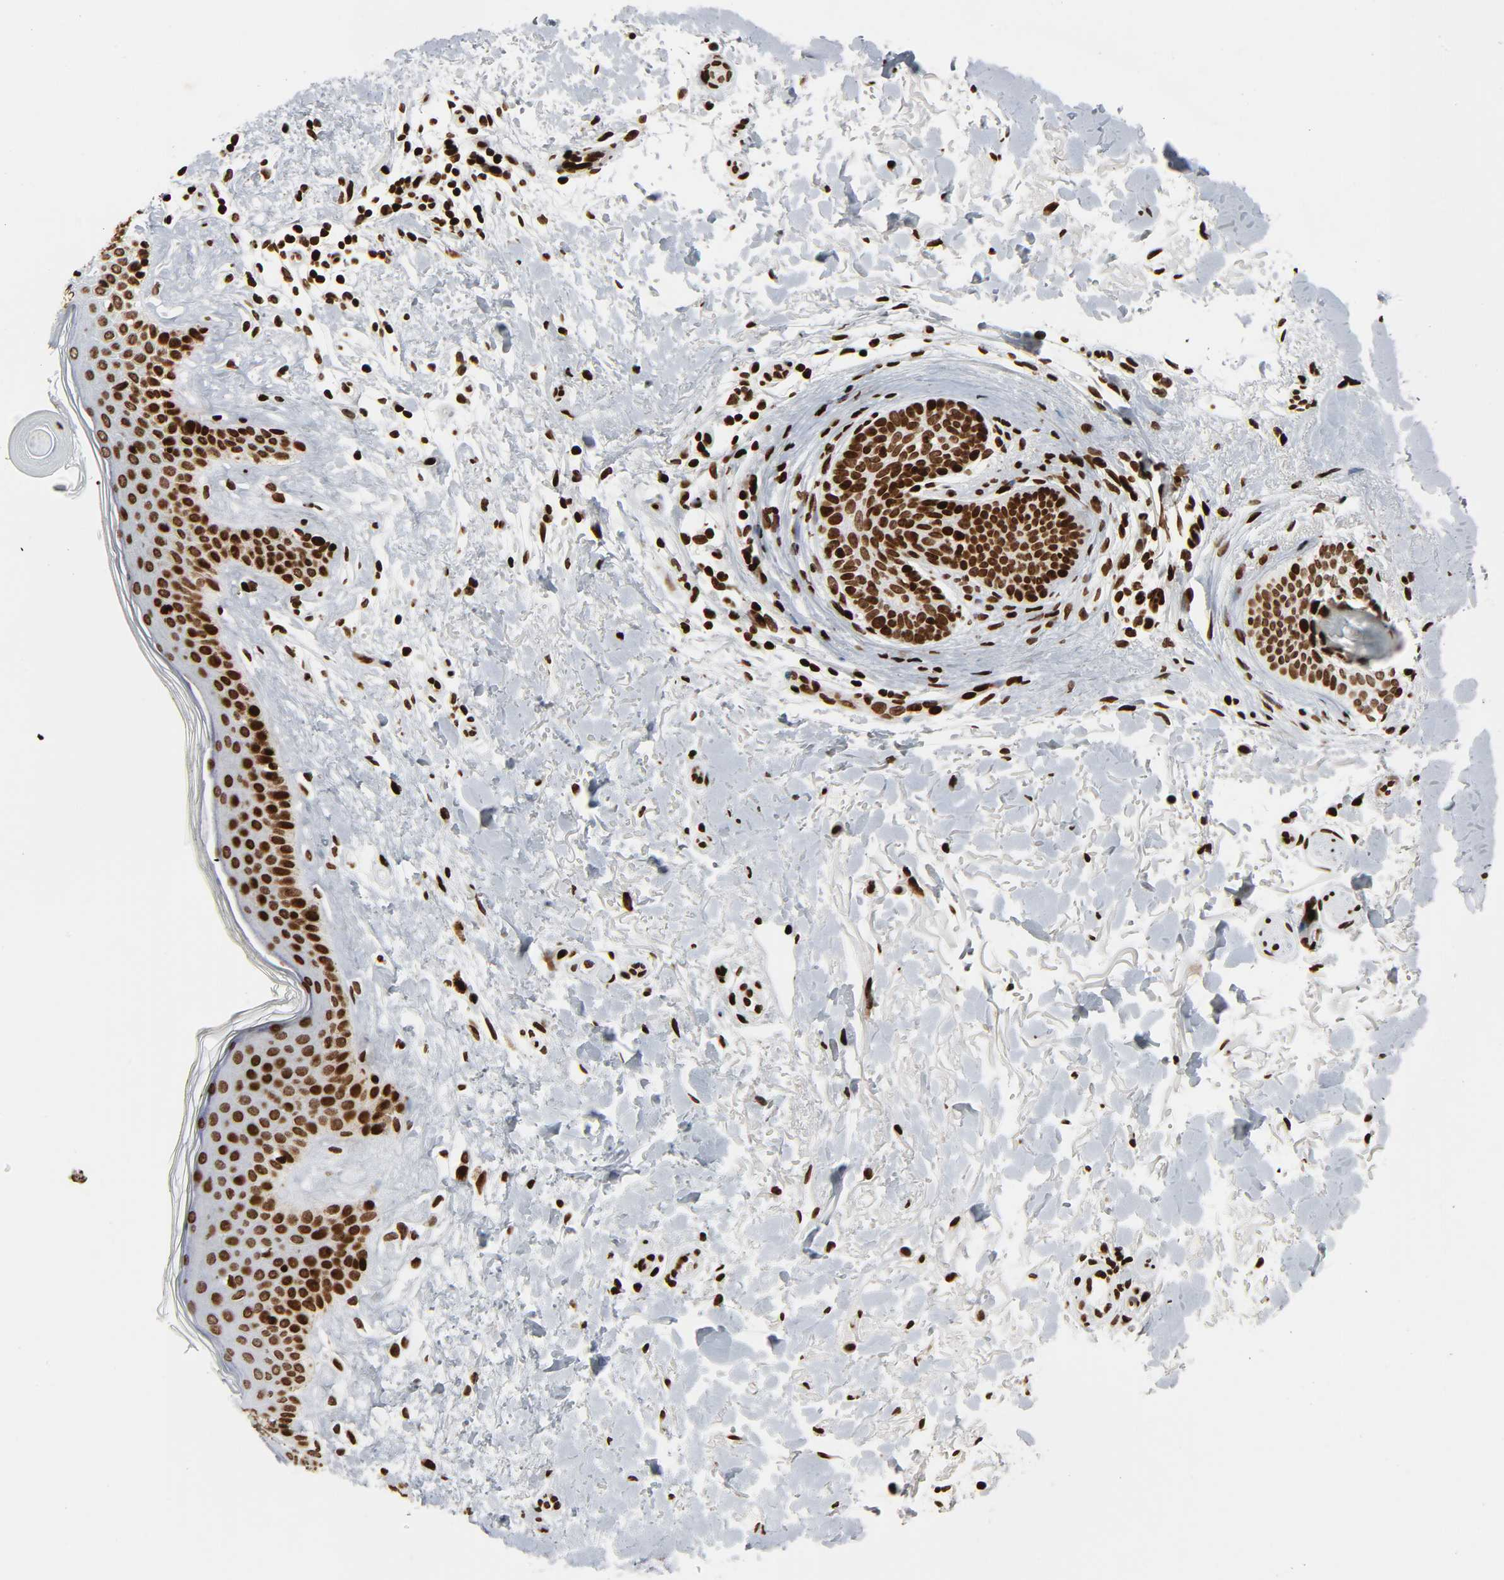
{"staining": {"intensity": "strong", "quantity": ">75%", "location": "nuclear"}, "tissue": "skin cancer", "cell_type": "Tumor cells", "image_type": "cancer", "snomed": [{"axis": "morphology", "description": "Basal cell carcinoma"}, {"axis": "topography", "description": "Skin"}], "caption": "An immunohistochemistry (IHC) histopathology image of tumor tissue is shown. Protein staining in brown labels strong nuclear positivity in skin cancer (basal cell carcinoma) within tumor cells.", "gene": "RXRA", "patient": {"sex": "female", "age": 79}}